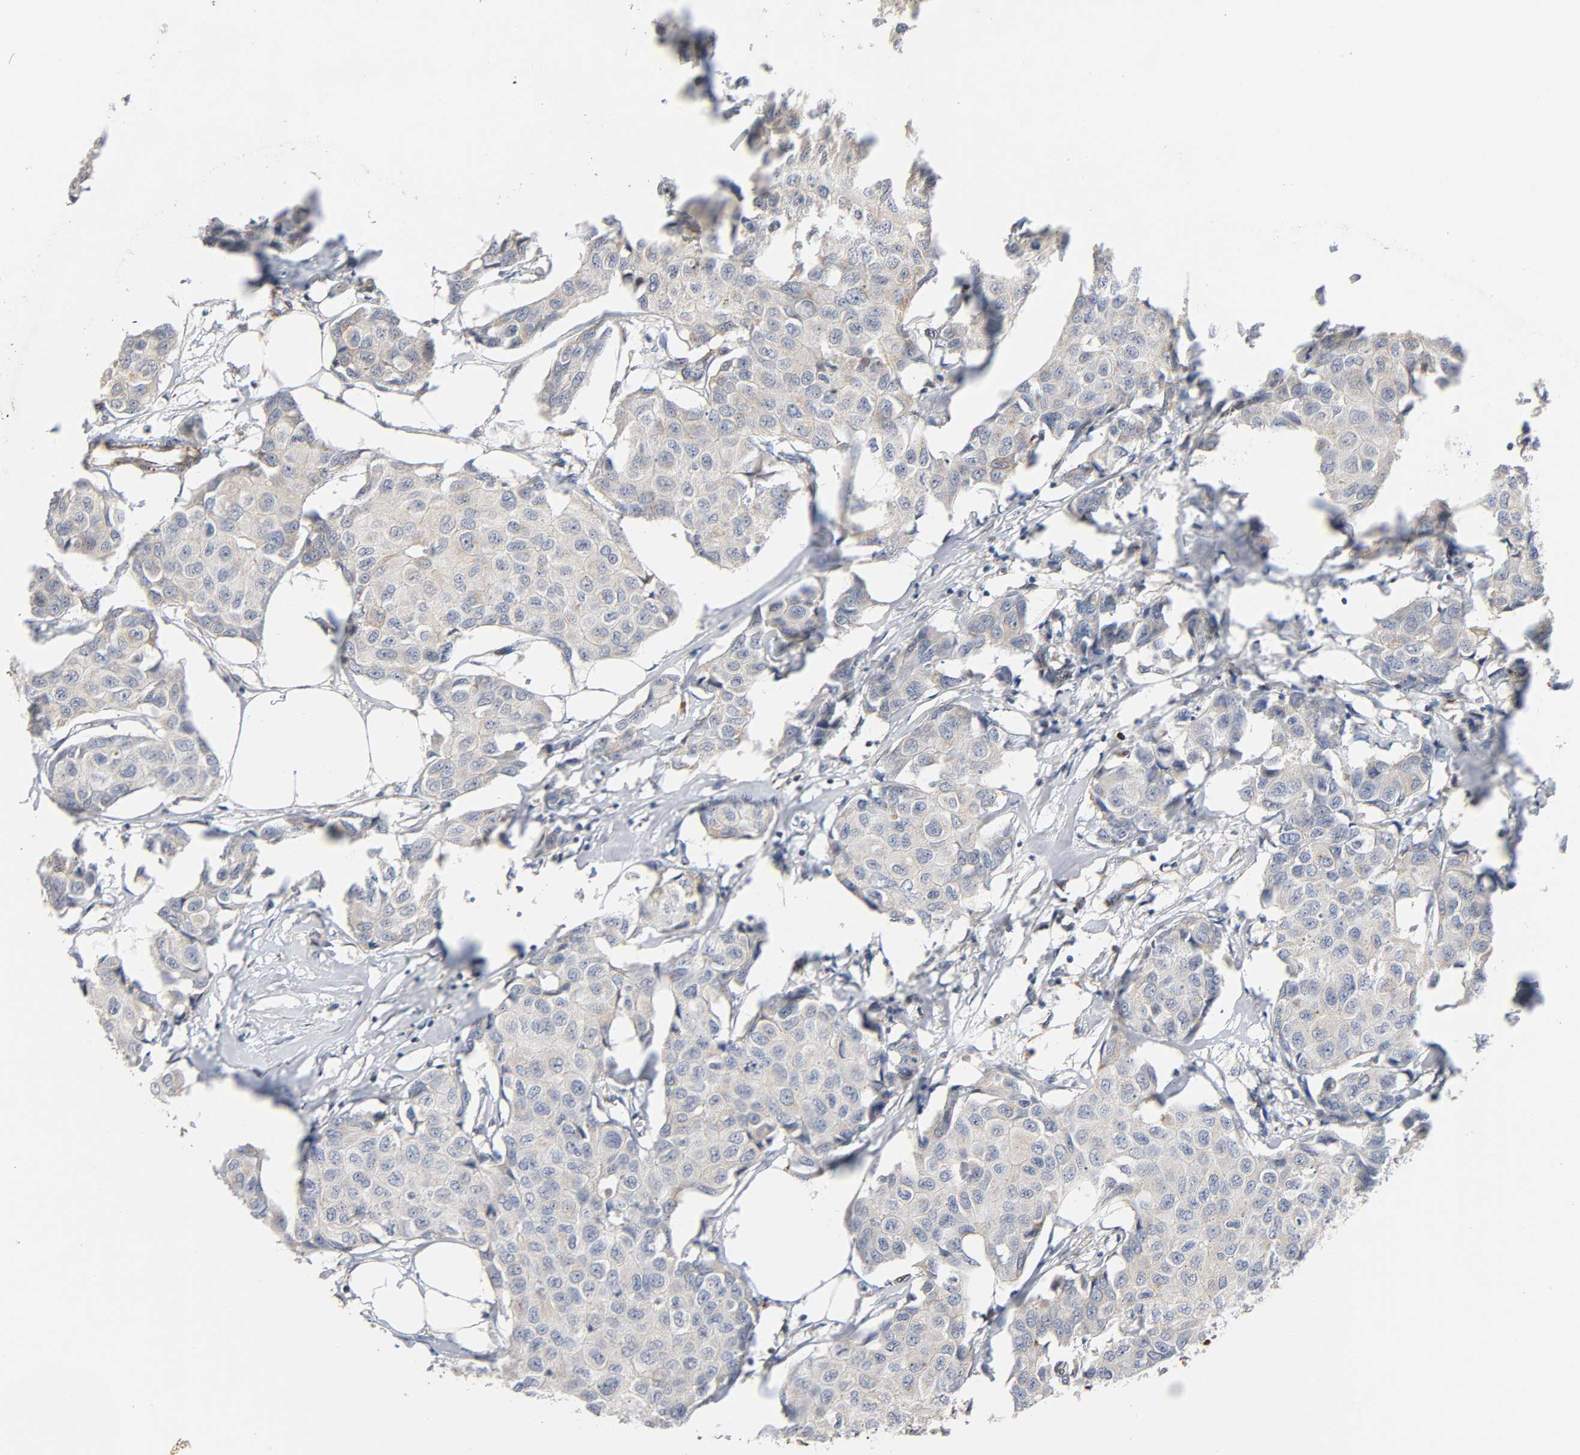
{"staining": {"intensity": "weak", "quantity": ">75%", "location": "cytoplasmic/membranous"}, "tissue": "breast cancer", "cell_type": "Tumor cells", "image_type": "cancer", "snomed": [{"axis": "morphology", "description": "Duct carcinoma"}, {"axis": "topography", "description": "Breast"}], "caption": "Immunohistochemistry of human breast intraductal carcinoma reveals low levels of weak cytoplasmic/membranous expression in approximately >75% of tumor cells.", "gene": "REEP6", "patient": {"sex": "female", "age": 80}}